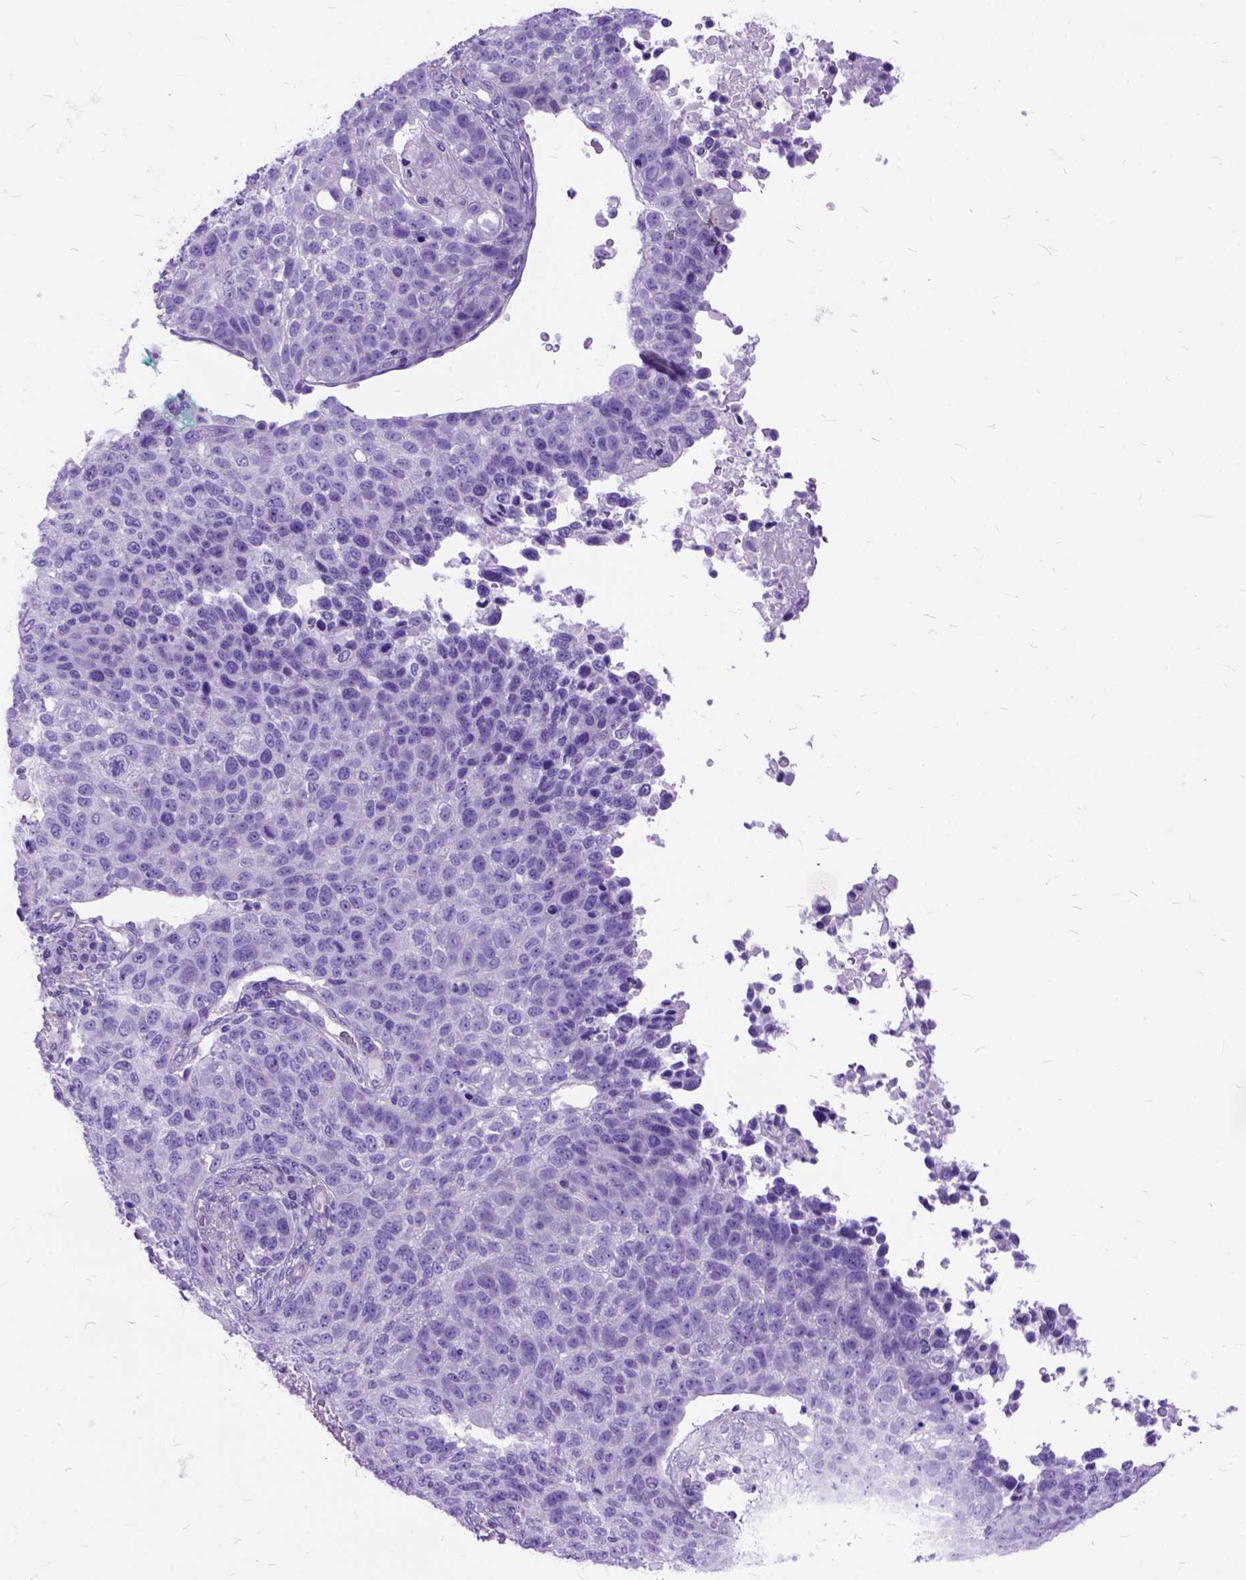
{"staining": {"intensity": "negative", "quantity": "none", "location": "none"}, "tissue": "lung cancer", "cell_type": "Tumor cells", "image_type": "cancer", "snomed": [{"axis": "morphology", "description": "Squamous cell carcinoma, NOS"}, {"axis": "topography", "description": "Lymph node"}, {"axis": "topography", "description": "Lung"}], "caption": "High power microscopy image of an immunohistochemistry (IHC) image of lung squamous cell carcinoma, revealing no significant positivity in tumor cells. (Immunohistochemistry, brightfield microscopy, high magnification).", "gene": "ARL9", "patient": {"sex": "male", "age": 61}}